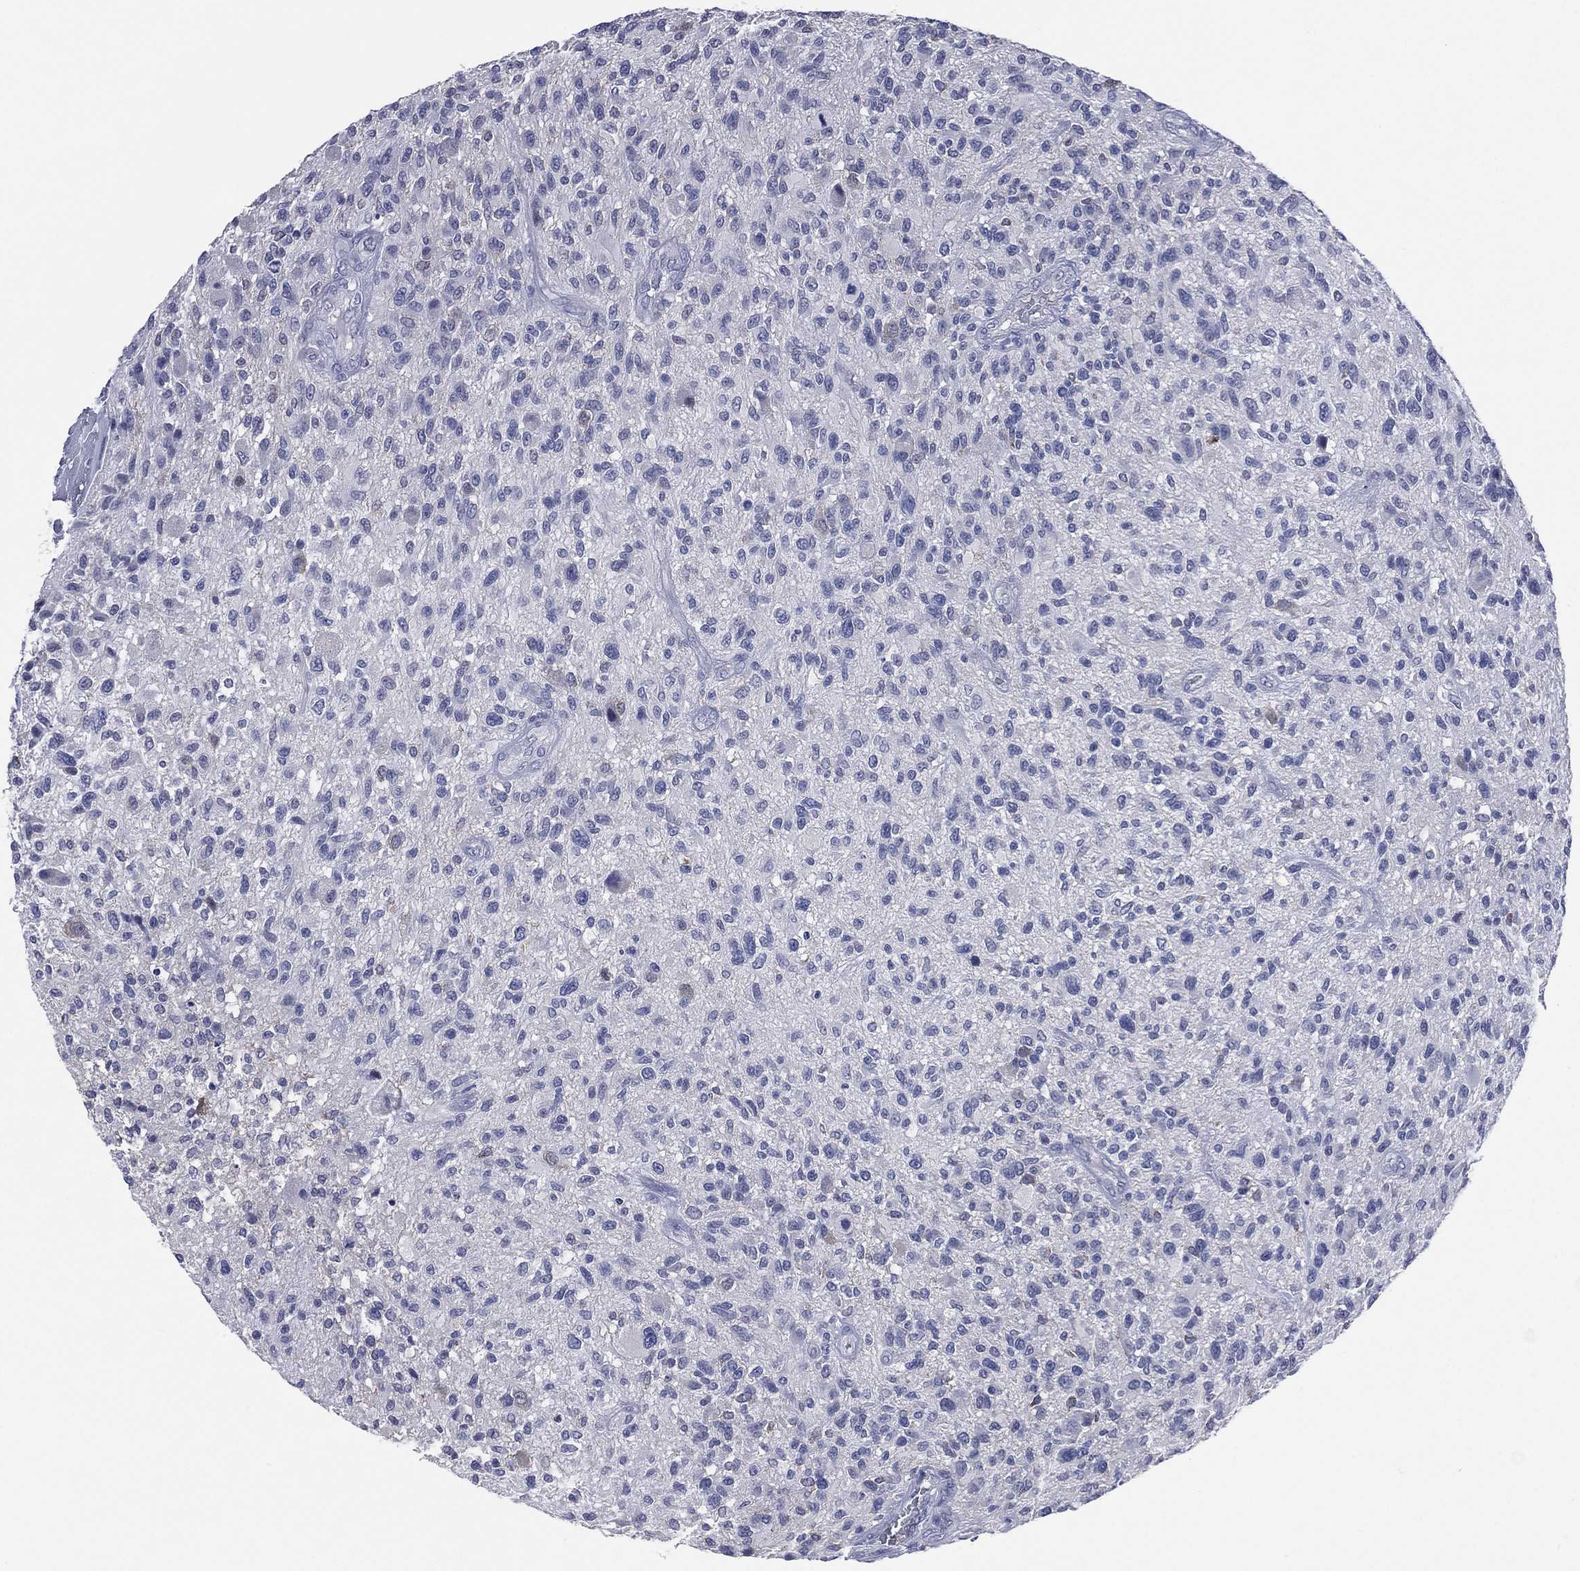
{"staining": {"intensity": "negative", "quantity": "none", "location": "none"}, "tissue": "glioma", "cell_type": "Tumor cells", "image_type": "cancer", "snomed": [{"axis": "morphology", "description": "Glioma, malignant, High grade"}, {"axis": "topography", "description": "Brain"}], "caption": "Glioma was stained to show a protein in brown. There is no significant expression in tumor cells.", "gene": "AKAP3", "patient": {"sex": "male", "age": 47}}